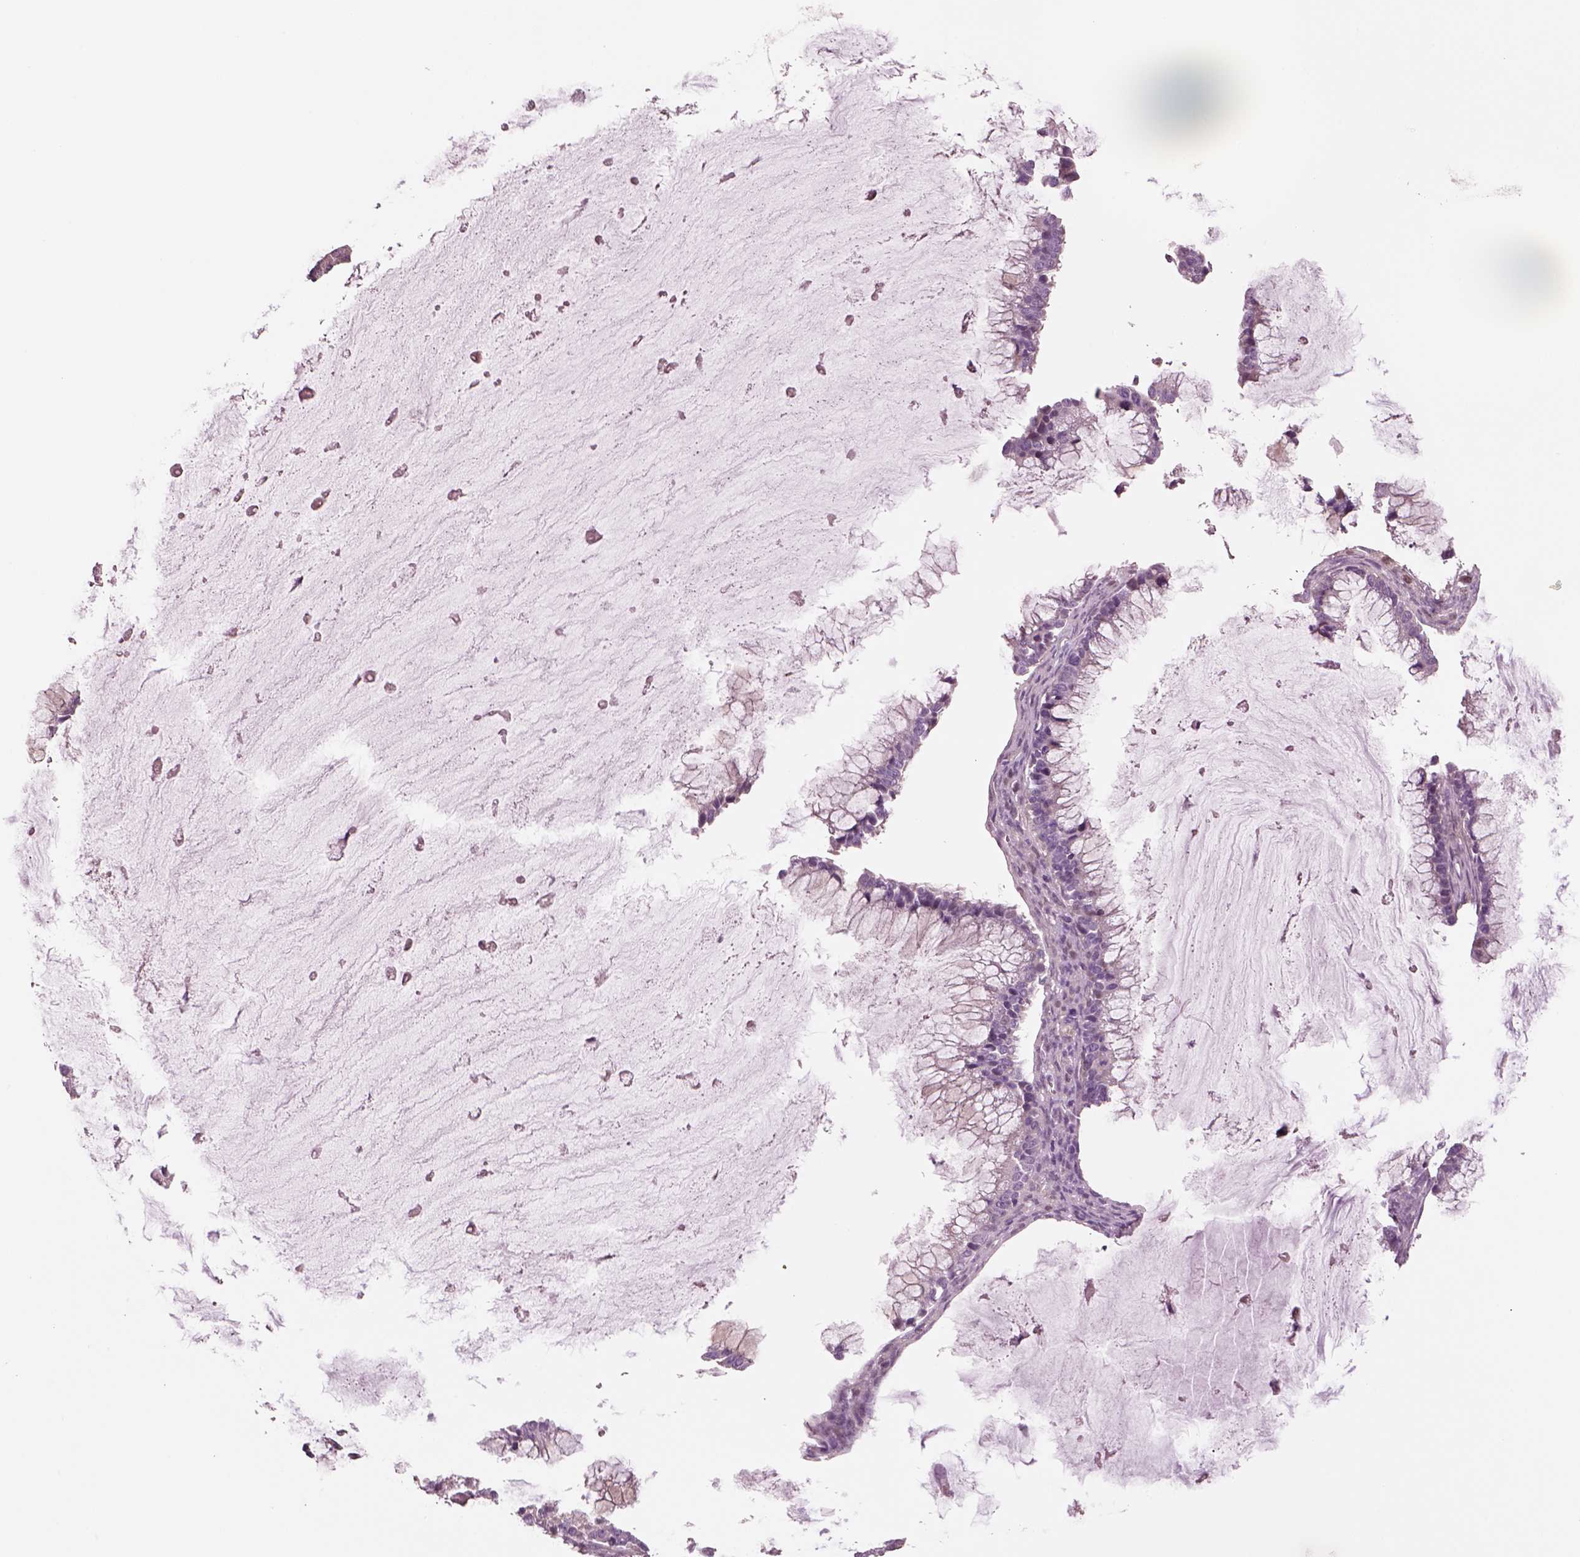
{"staining": {"intensity": "negative", "quantity": "none", "location": "none"}, "tissue": "ovarian cancer", "cell_type": "Tumor cells", "image_type": "cancer", "snomed": [{"axis": "morphology", "description": "Cystadenocarcinoma, mucinous, NOS"}, {"axis": "topography", "description": "Ovary"}], "caption": "Mucinous cystadenocarcinoma (ovarian) was stained to show a protein in brown. There is no significant expression in tumor cells. (DAB immunohistochemistry with hematoxylin counter stain).", "gene": "SCML2", "patient": {"sex": "female", "age": 38}}